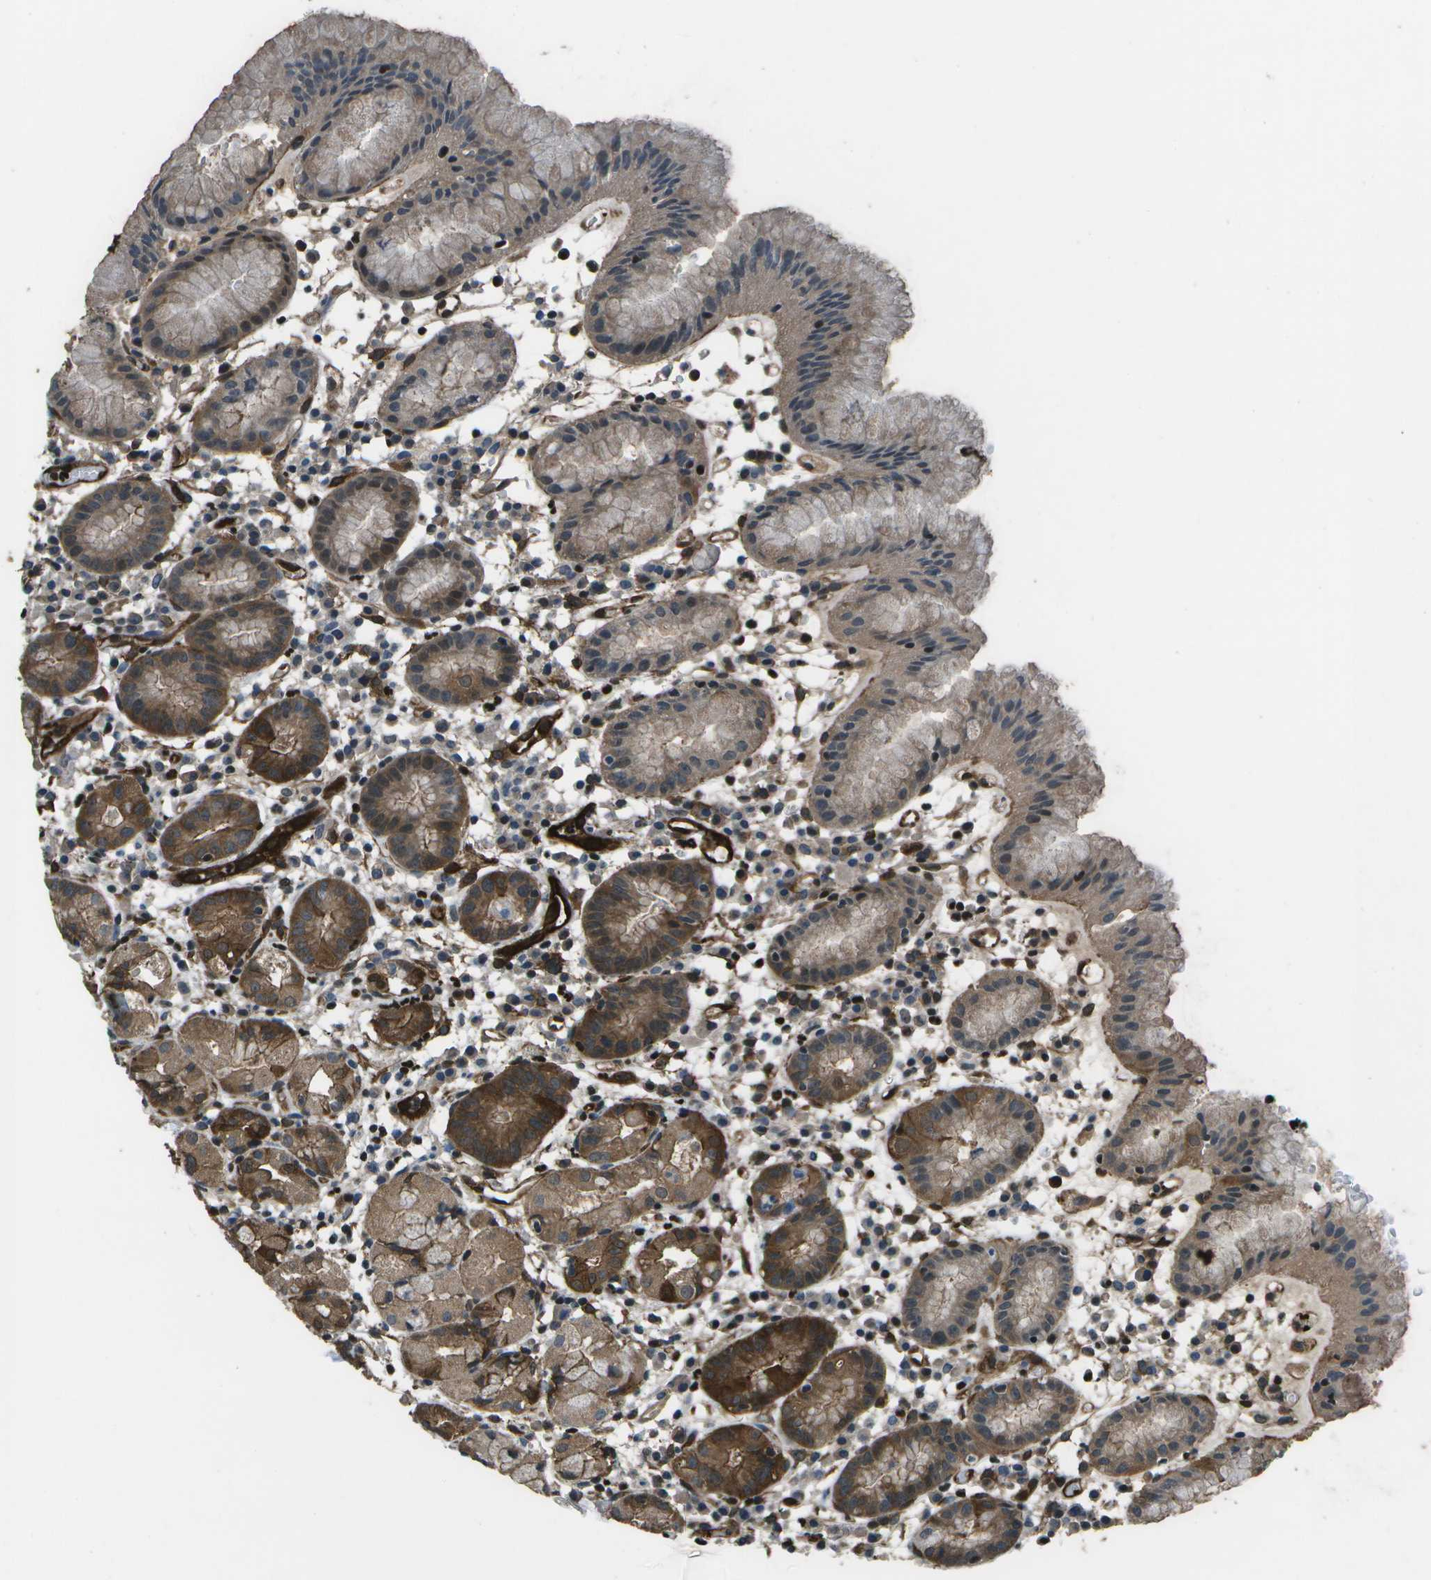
{"staining": {"intensity": "moderate", "quantity": "25%-75%", "location": "cytoplasmic/membranous"}, "tissue": "stomach", "cell_type": "Glandular cells", "image_type": "normal", "snomed": [{"axis": "morphology", "description": "Normal tissue, NOS"}, {"axis": "topography", "description": "Stomach"}, {"axis": "topography", "description": "Stomach, lower"}], "caption": "Immunohistochemical staining of benign stomach shows moderate cytoplasmic/membranous protein expression in about 25%-75% of glandular cells.", "gene": "PDLIM1", "patient": {"sex": "female", "age": 75}}